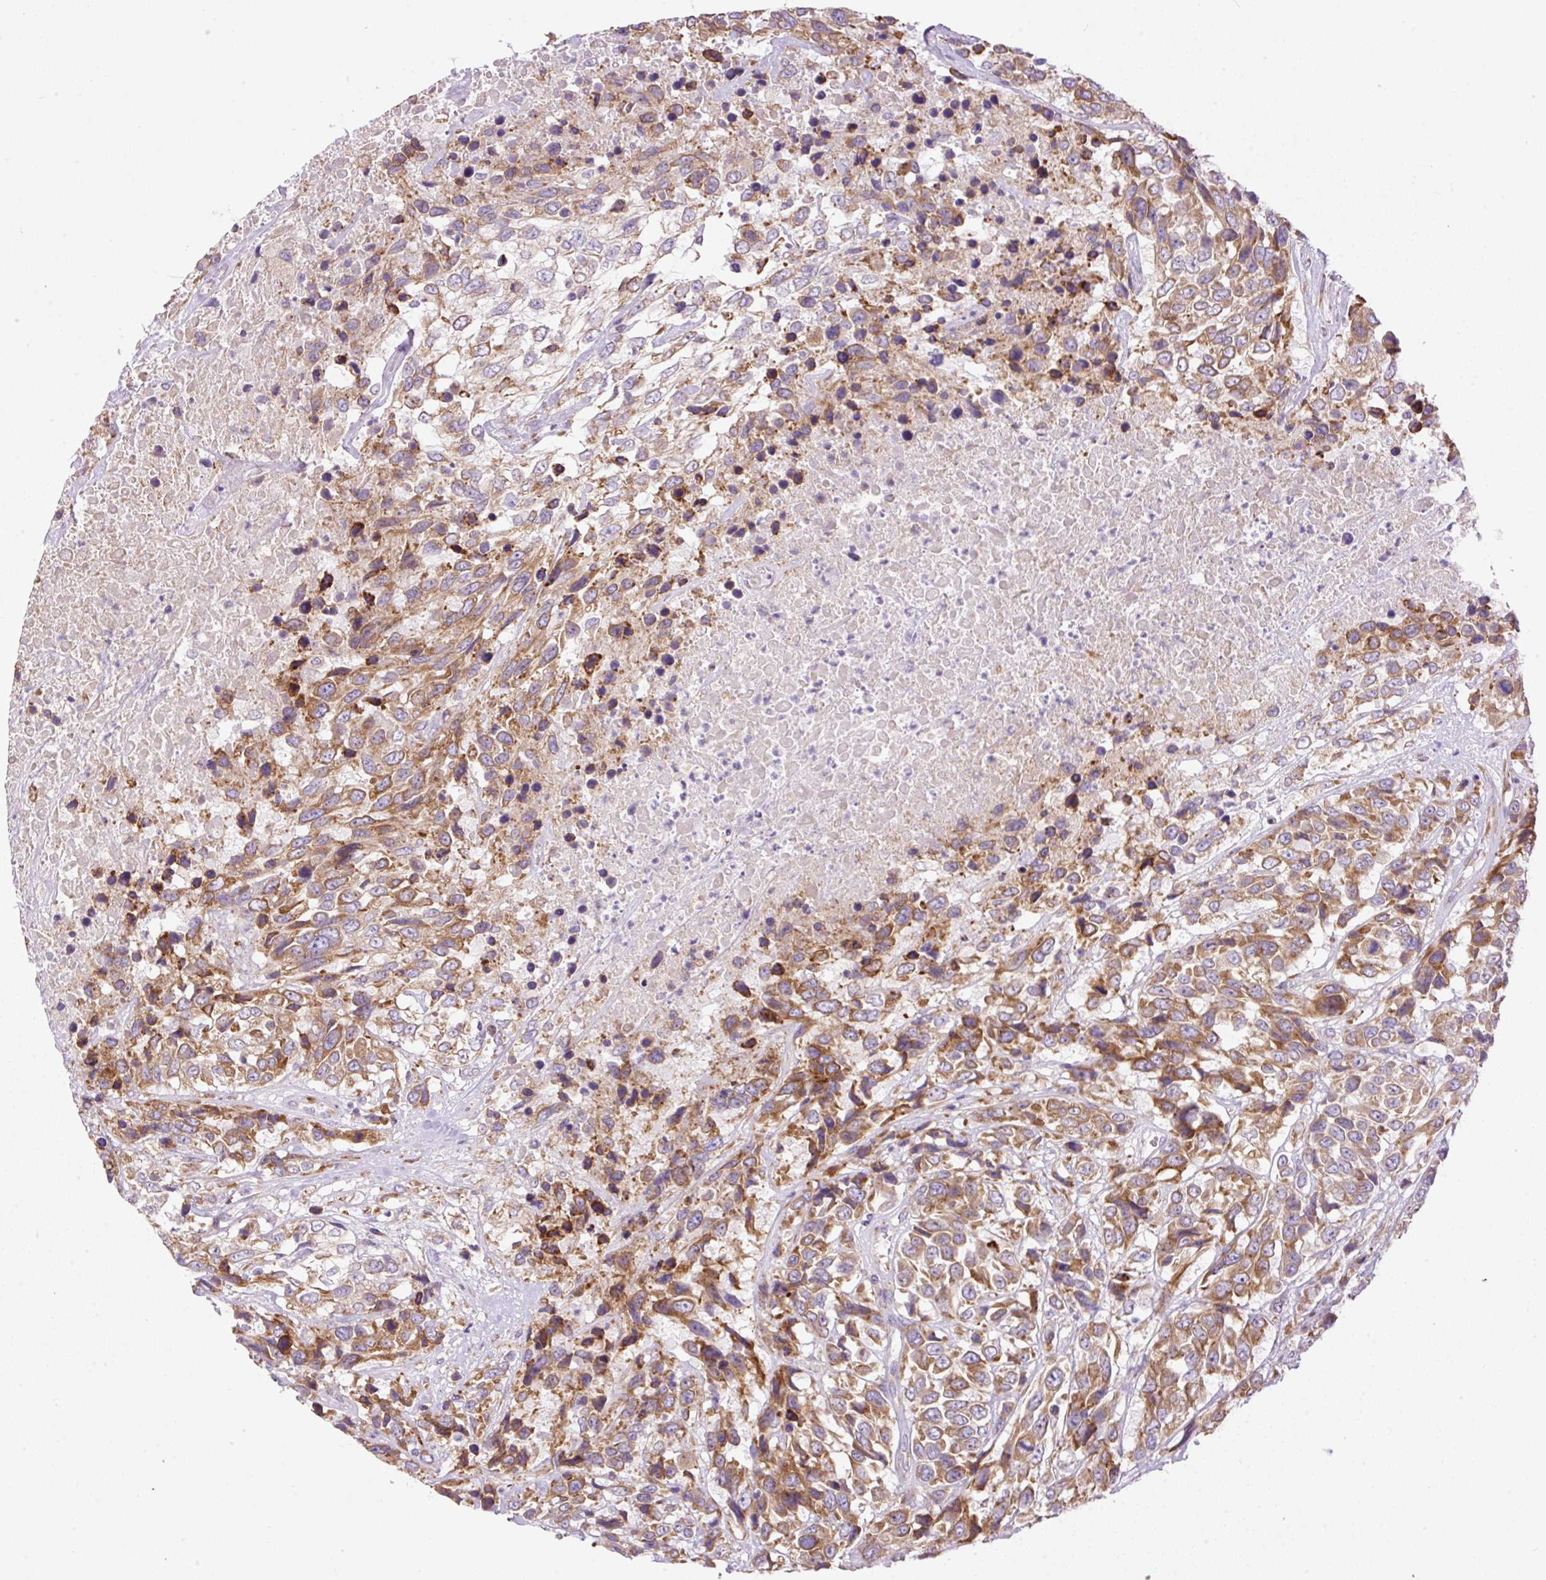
{"staining": {"intensity": "moderate", "quantity": ">75%", "location": "cytoplasmic/membranous"}, "tissue": "urothelial cancer", "cell_type": "Tumor cells", "image_type": "cancer", "snomed": [{"axis": "morphology", "description": "Urothelial carcinoma, High grade"}, {"axis": "topography", "description": "Urinary bladder"}], "caption": "Human high-grade urothelial carcinoma stained with a brown dye shows moderate cytoplasmic/membranous positive positivity in approximately >75% of tumor cells.", "gene": "POFUT1", "patient": {"sex": "female", "age": 70}}